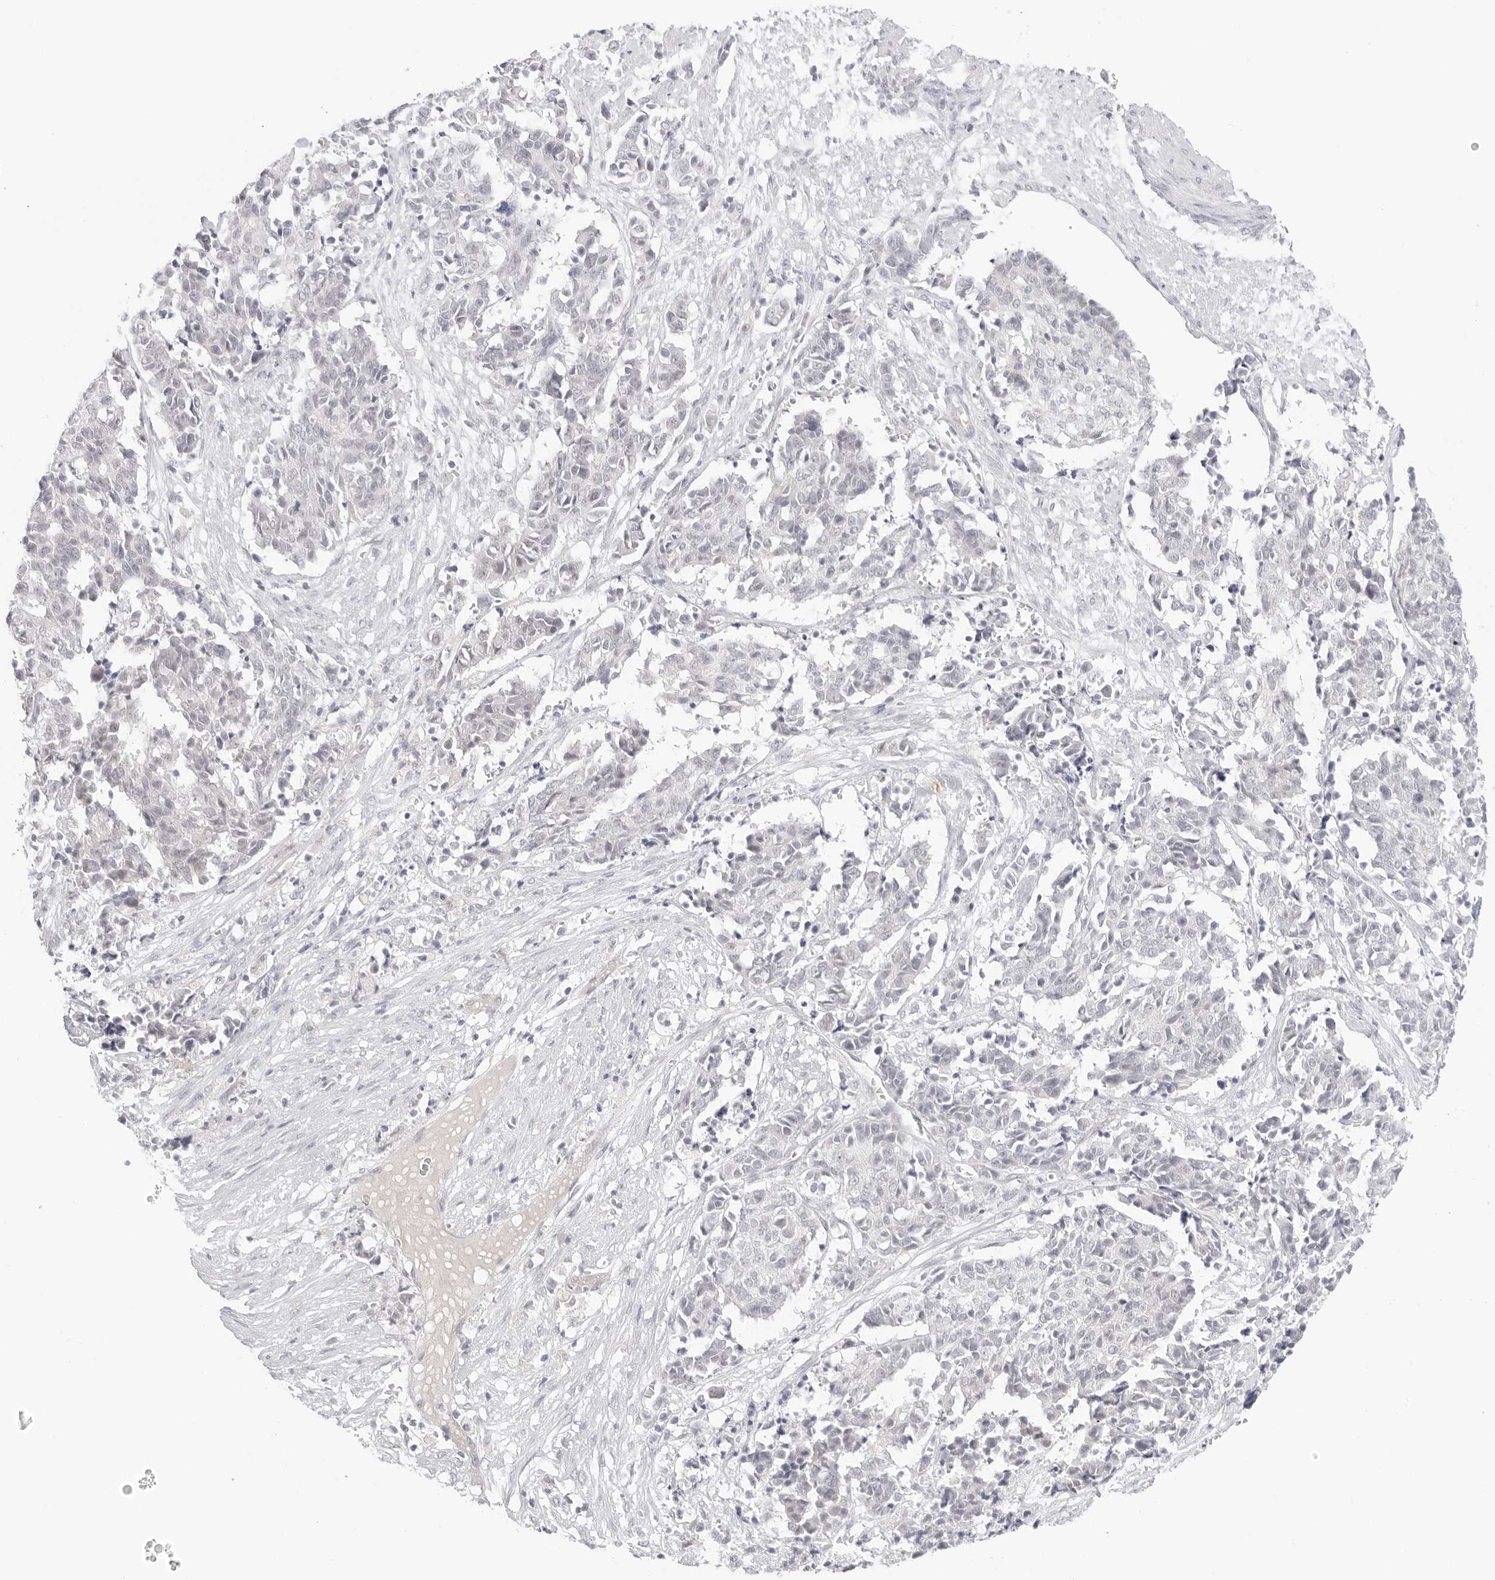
{"staining": {"intensity": "negative", "quantity": "none", "location": "none"}, "tissue": "cervical cancer", "cell_type": "Tumor cells", "image_type": "cancer", "snomed": [{"axis": "morphology", "description": "Normal tissue, NOS"}, {"axis": "morphology", "description": "Squamous cell carcinoma, NOS"}, {"axis": "topography", "description": "Cervix"}], "caption": "An immunohistochemistry (IHC) image of cervical cancer (squamous cell carcinoma) is shown. There is no staining in tumor cells of cervical cancer (squamous cell carcinoma).", "gene": "MED18", "patient": {"sex": "female", "age": 35}}